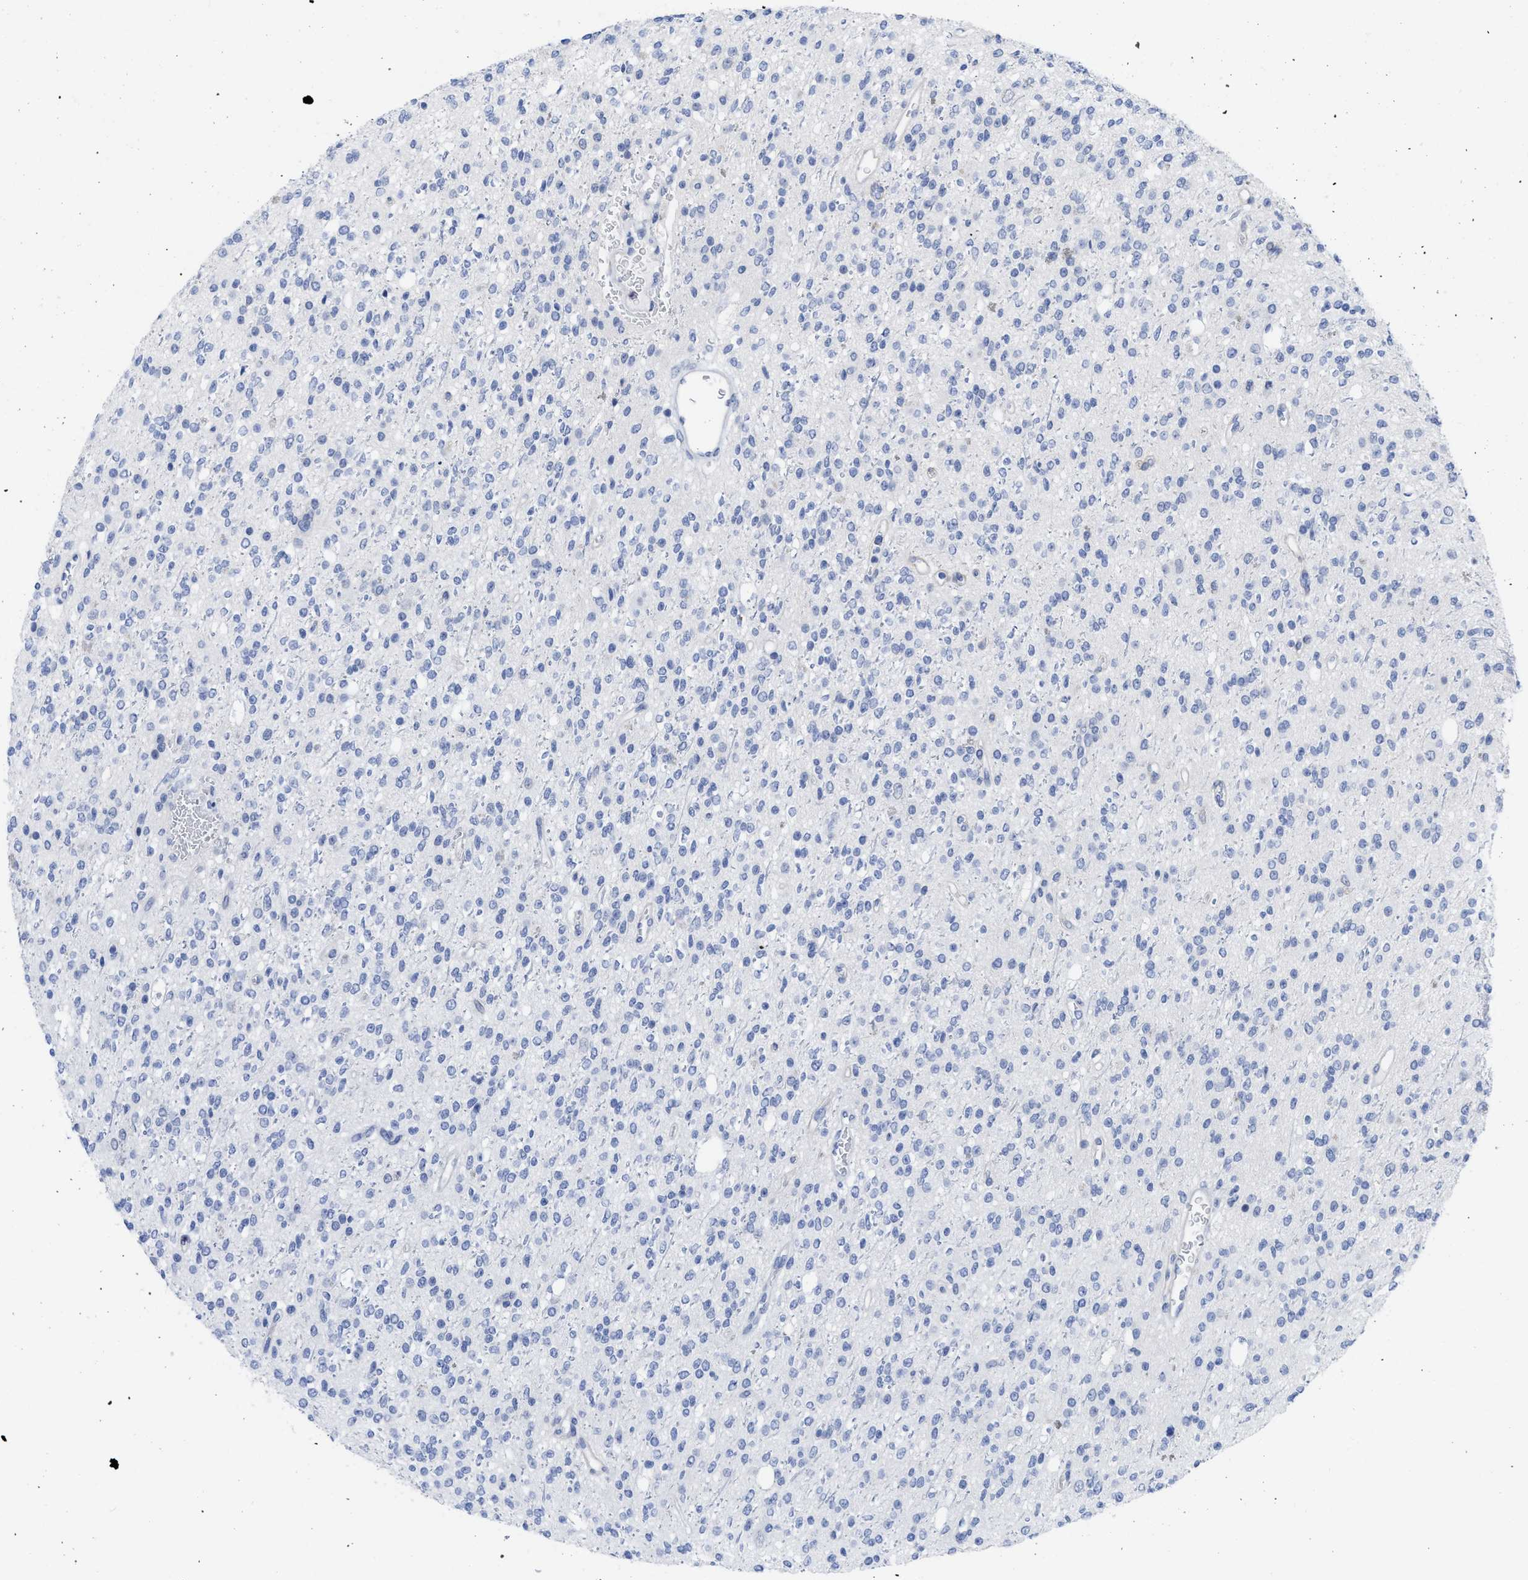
{"staining": {"intensity": "negative", "quantity": "none", "location": "none"}, "tissue": "glioma", "cell_type": "Tumor cells", "image_type": "cancer", "snomed": [{"axis": "morphology", "description": "Glioma, malignant, High grade"}, {"axis": "topography", "description": "Brain"}], "caption": "Immunohistochemical staining of human malignant glioma (high-grade) shows no significant staining in tumor cells.", "gene": "ACKR1", "patient": {"sex": "male", "age": 34}}